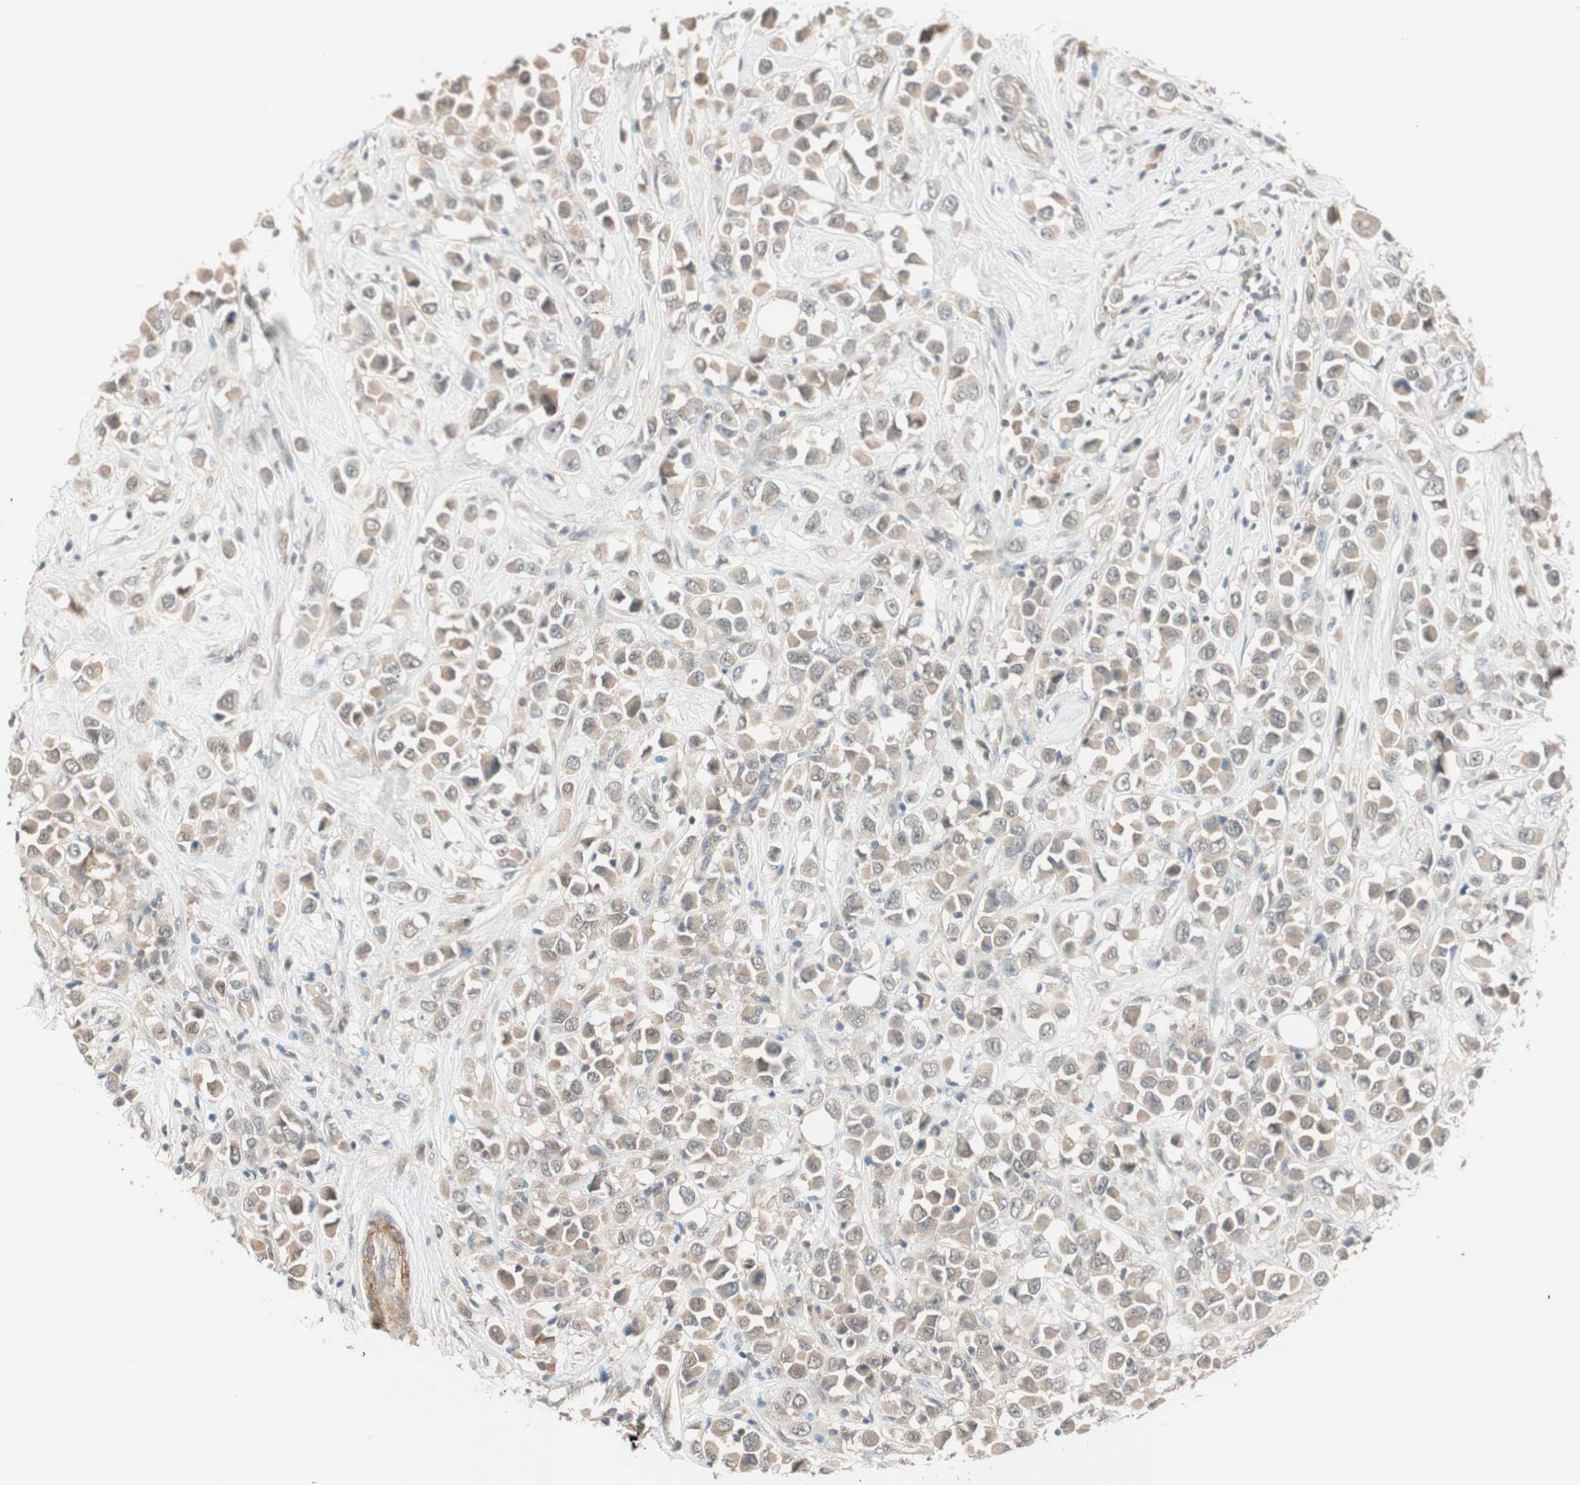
{"staining": {"intensity": "weak", "quantity": ">75%", "location": "cytoplasmic/membranous"}, "tissue": "breast cancer", "cell_type": "Tumor cells", "image_type": "cancer", "snomed": [{"axis": "morphology", "description": "Duct carcinoma"}, {"axis": "topography", "description": "Breast"}], "caption": "Protein staining of breast cancer tissue displays weak cytoplasmic/membranous staining in about >75% of tumor cells. The staining was performed using DAB (3,3'-diaminobenzidine), with brown indicating positive protein expression. Nuclei are stained blue with hematoxylin.", "gene": "RNGTT", "patient": {"sex": "female", "age": 61}}